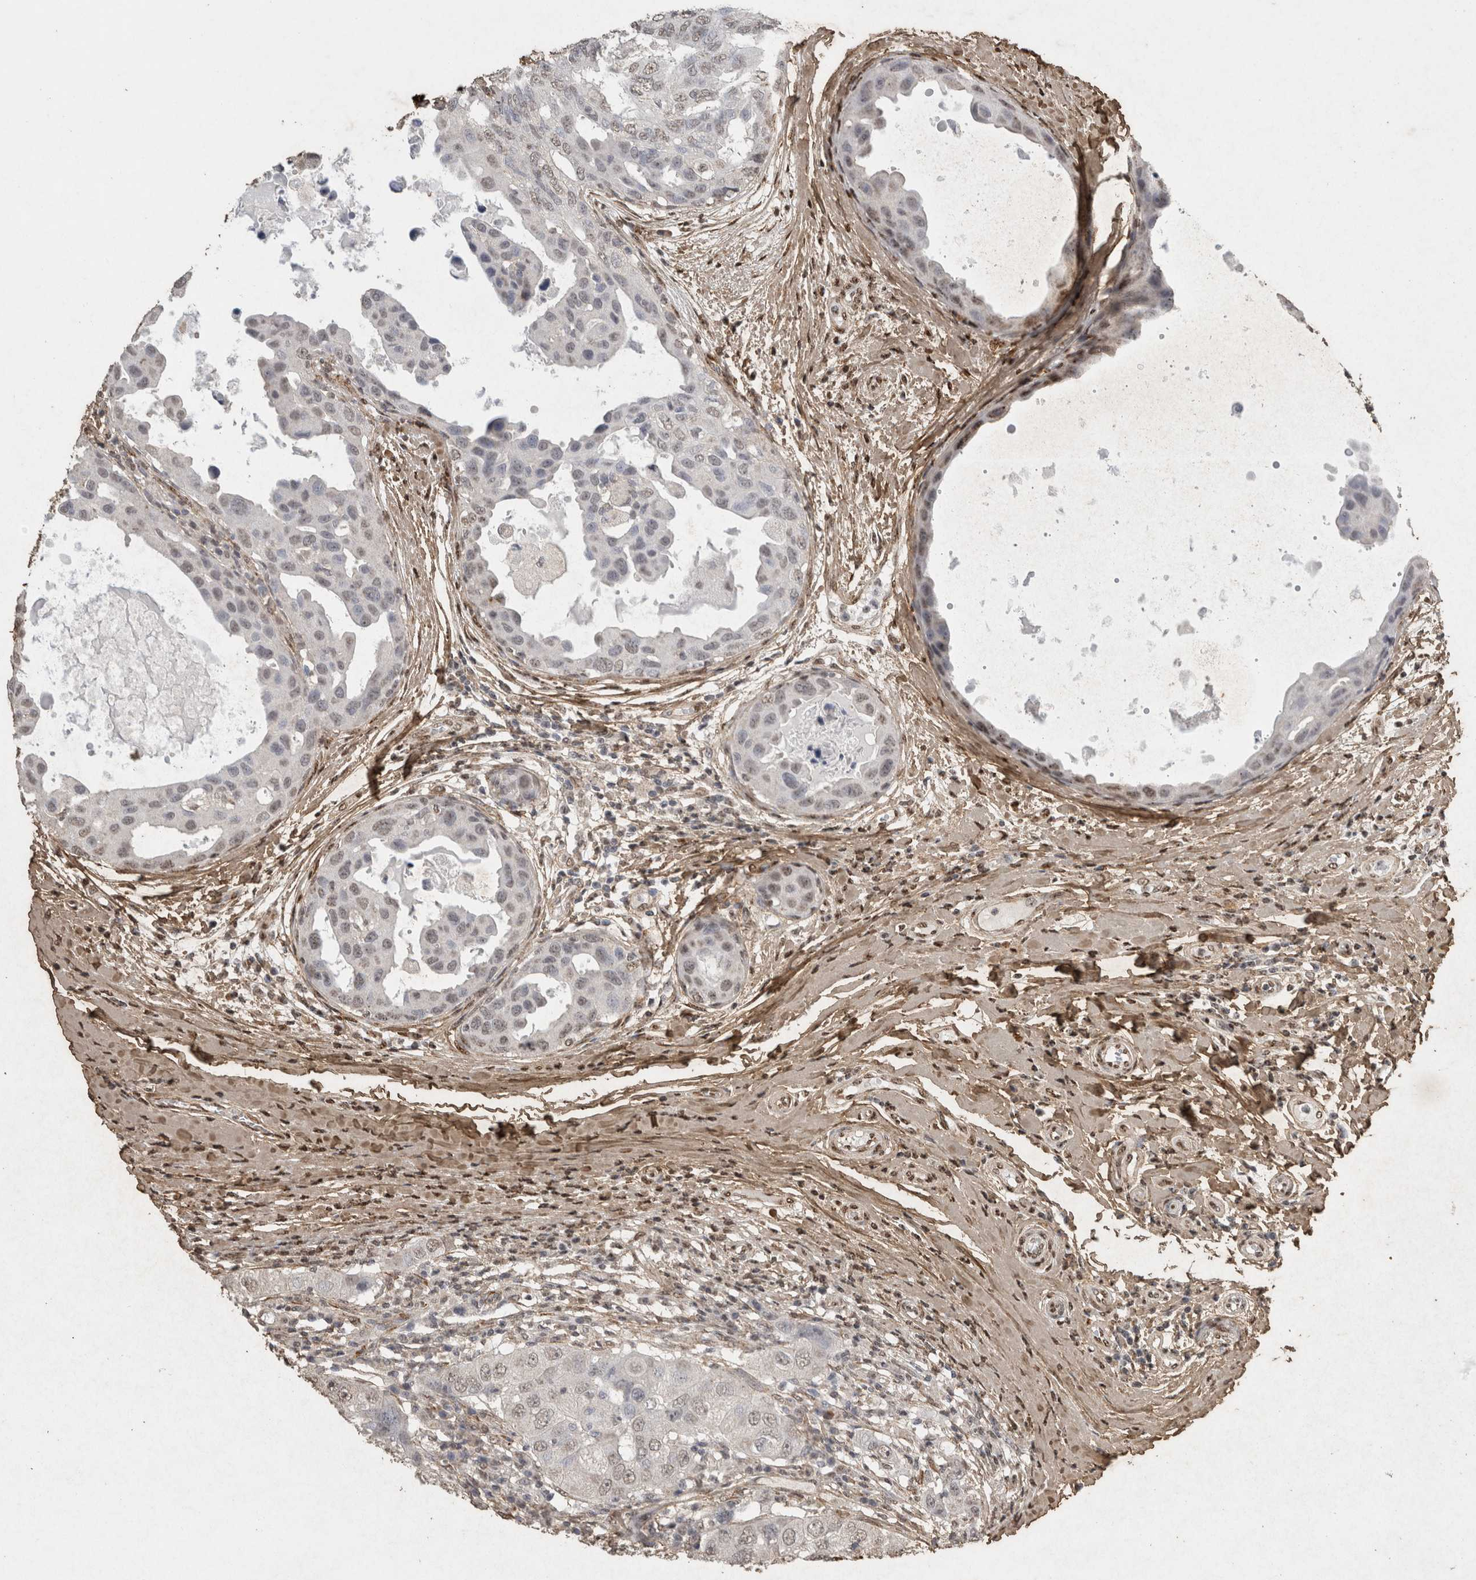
{"staining": {"intensity": "negative", "quantity": "none", "location": "none"}, "tissue": "breast cancer", "cell_type": "Tumor cells", "image_type": "cancer", "snomed": [{"axis": "morphology", "description": "Duct carcinoma"}, {"axis": "topography", "description": "Breast"}], "caption": "DAB immunohistochemical staining of intraductal carcinoma (breast) shows no significant positivity in tumor cells.", "gene": "C1QTNF5", "patient": {"sex": "female", "age": 27}}